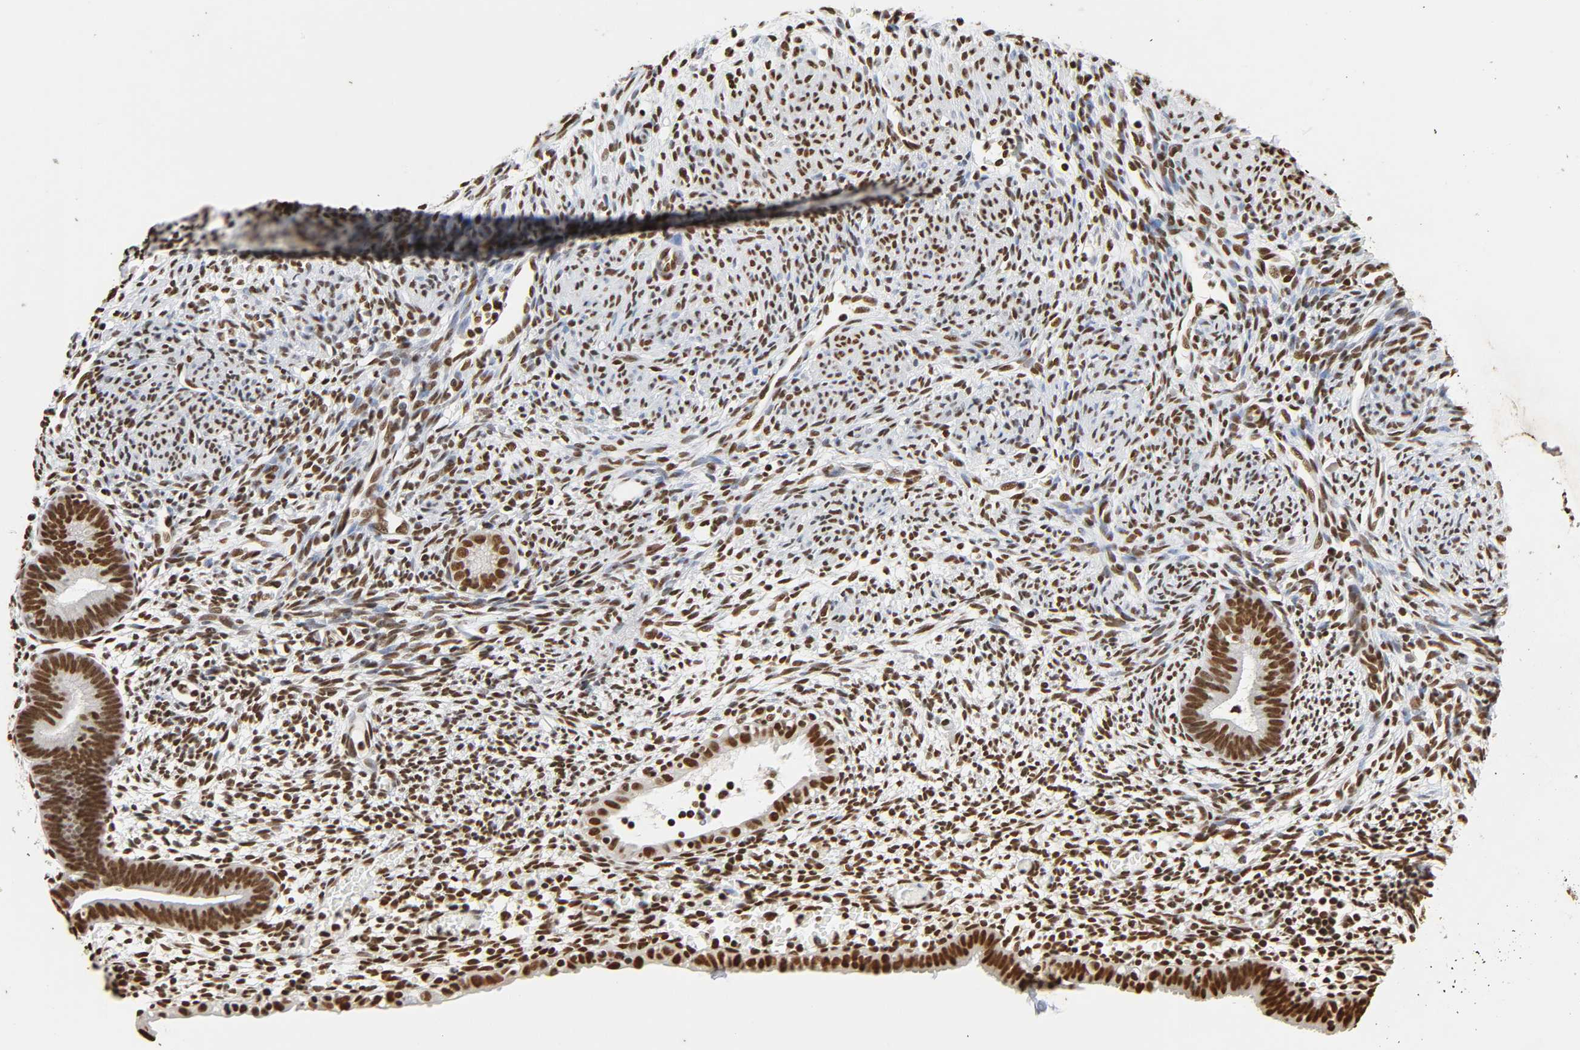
{"staining": {"intensity": "strong", "quantity": ">75%", "location": "nuclear"}, "tissue": "endometrium", "cell_type": "Cells in endometrial stroma", "image_type": "normal", "snomed": [{"axis": "morphology", "description": "Normal tissue, NOS"}, {"axis": "morphology", "description": "Atrophy, NOS"}, {"axis": "topography", "description": "Uterus"}, {"axis": "topography", "description": "Endometrium"}], "caption": "Immunohistochemistry micrograph of benign endometrium: endometrium stained using immunohistochemistry demonstrates high levels of strong protein expression localized specifically in the nuclear of cells in endometrial stroma, appearing as a nuclear brown color.", "gene": "HNRNPC", "patient": {"sex": "female", "age": 68}}